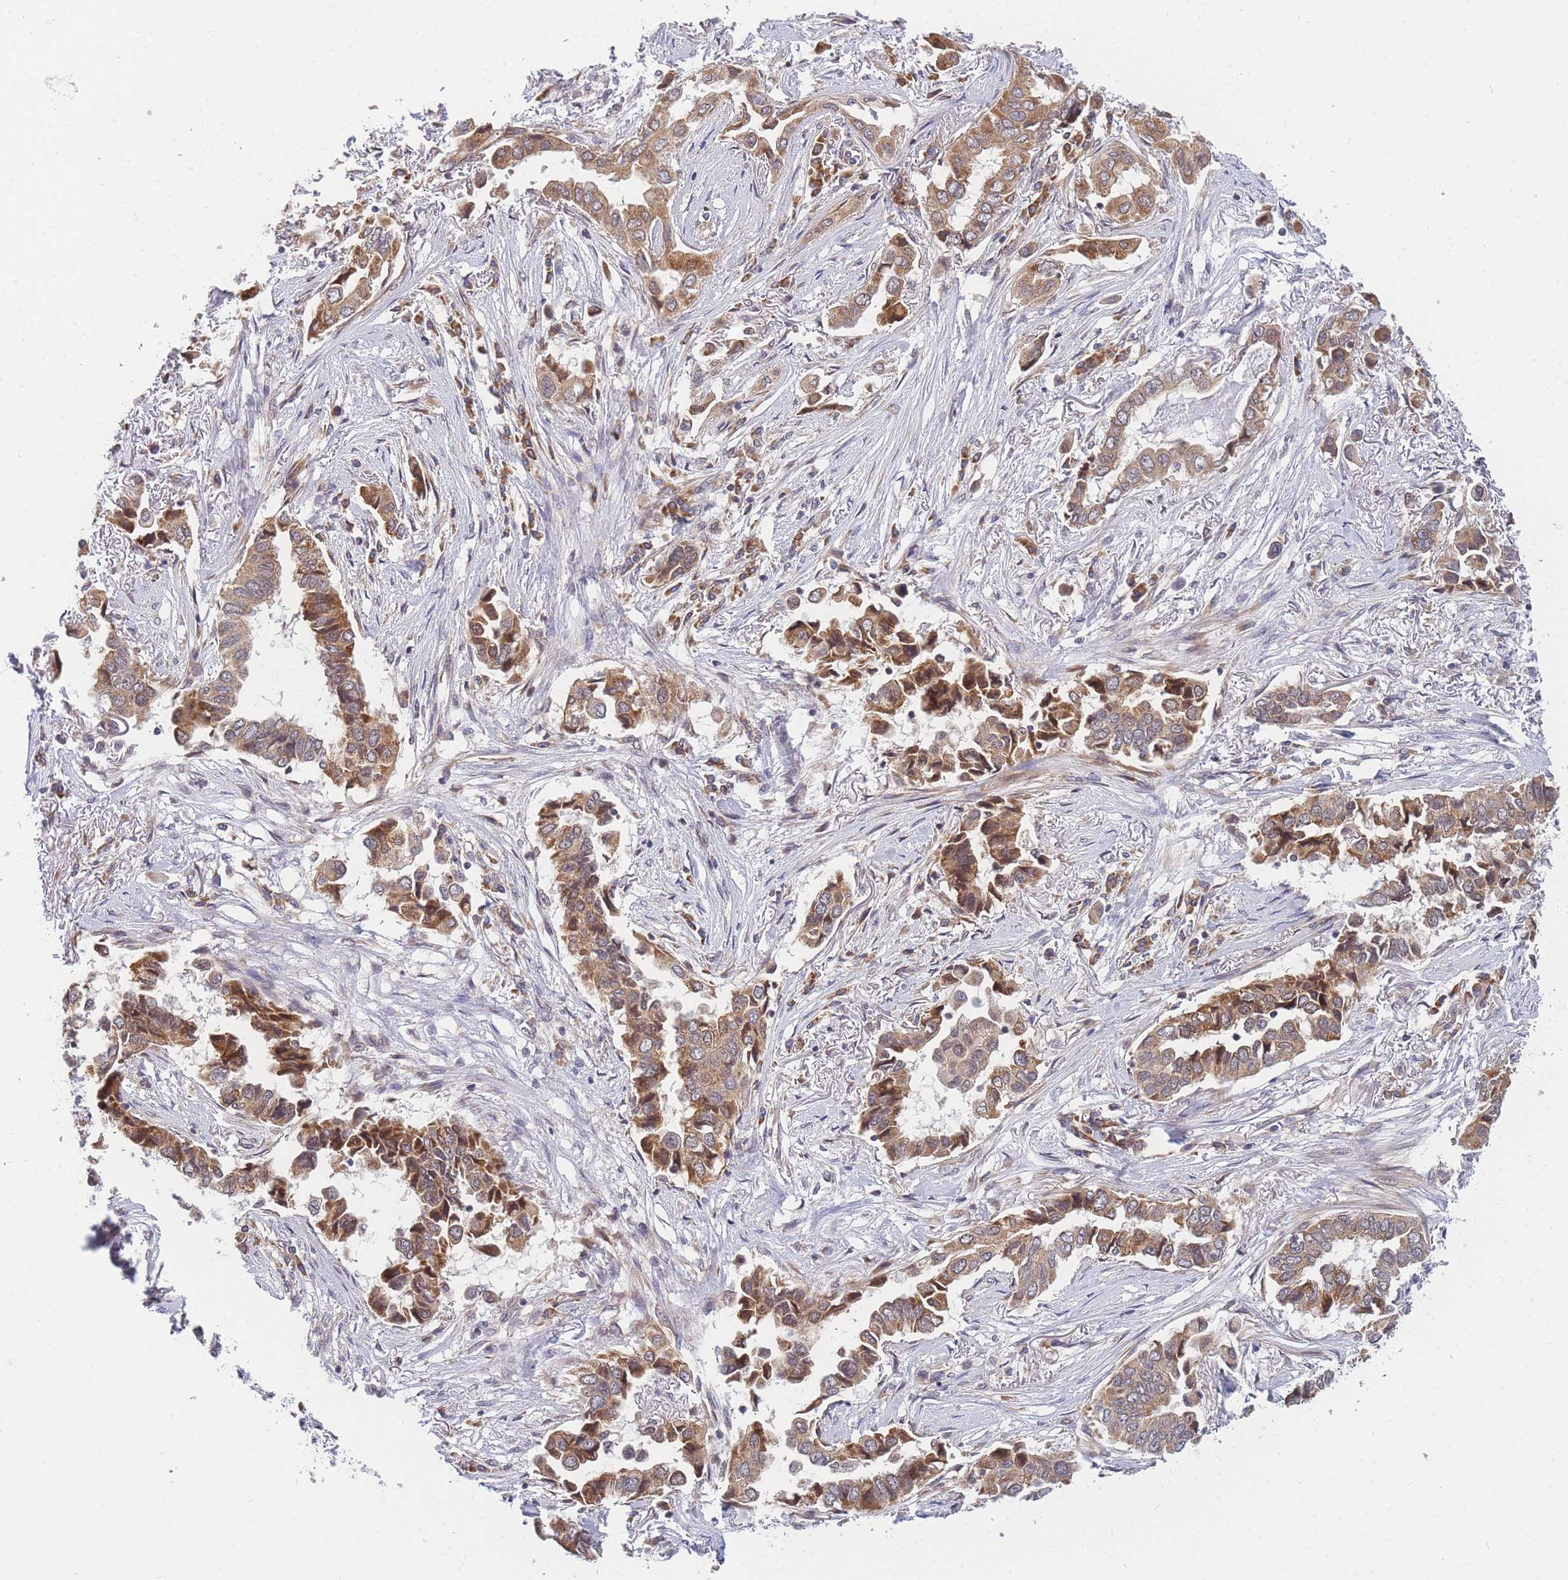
{"staining": {"intensity": "moderate", "quantity": ">75%", "location": "cytoplasmic/membranous"}, "tissue": "lung cancer", "cell_type": "Tumor cells", "image_type": "cancer", "snomed": [{"axis": "morphology", "description": "Adenocarcinoma, NOS"}, {"axis": "topography", "description": "Lung"}], "caption": "Immunohistochemical staining of lung cancer (adenocarcinoma) exhibits moderate cytoplasmic/membranous protein staining in approximately >75% of tumor cells.", "gene": "MRPL23", "patient": {"sex": "female", "age": 76}}